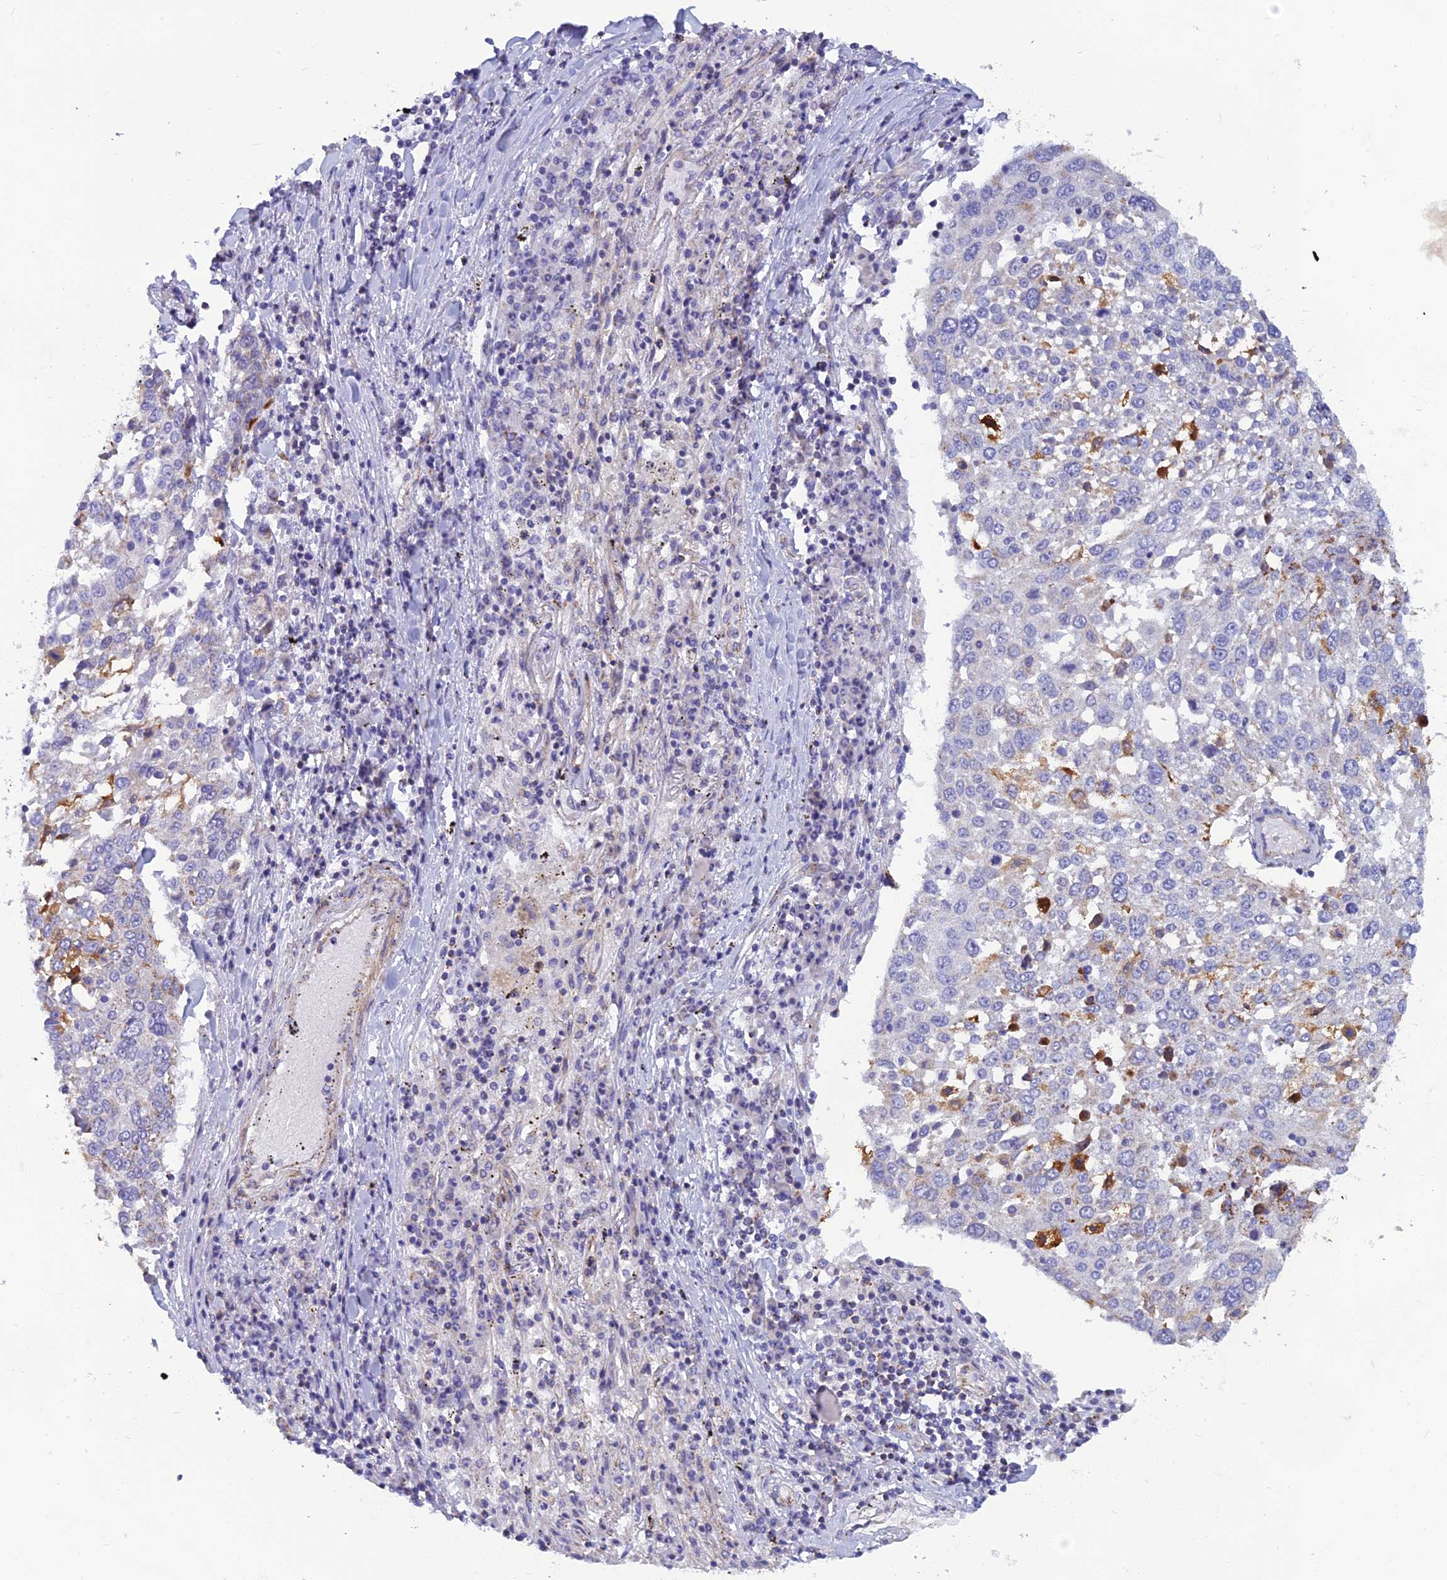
{"staining": {"intensity": "moderate", "quantity": "<25%", "location": "cytoplasmic/membranous"}, "tissue": "lung cancer", "cell_type": "Tumor cells", "image_type": "cancer", "snomed": [{"axis": "morphology", "description": "Squamous cell carcinoma, NOS"}, {"axis": "topography", "description": "Lung"}], "caption": "DAB (3,3'-diaminobenzidine) immunohistochemical staining of lung squamous cell carcinoma displays moderate cytoplasmic/membranous protein positivity in about <25% of tumor cells. Nuclei are stained in blue.", "gene": "POMGNT1", "patient": {"sex": "male", "age": 65}}